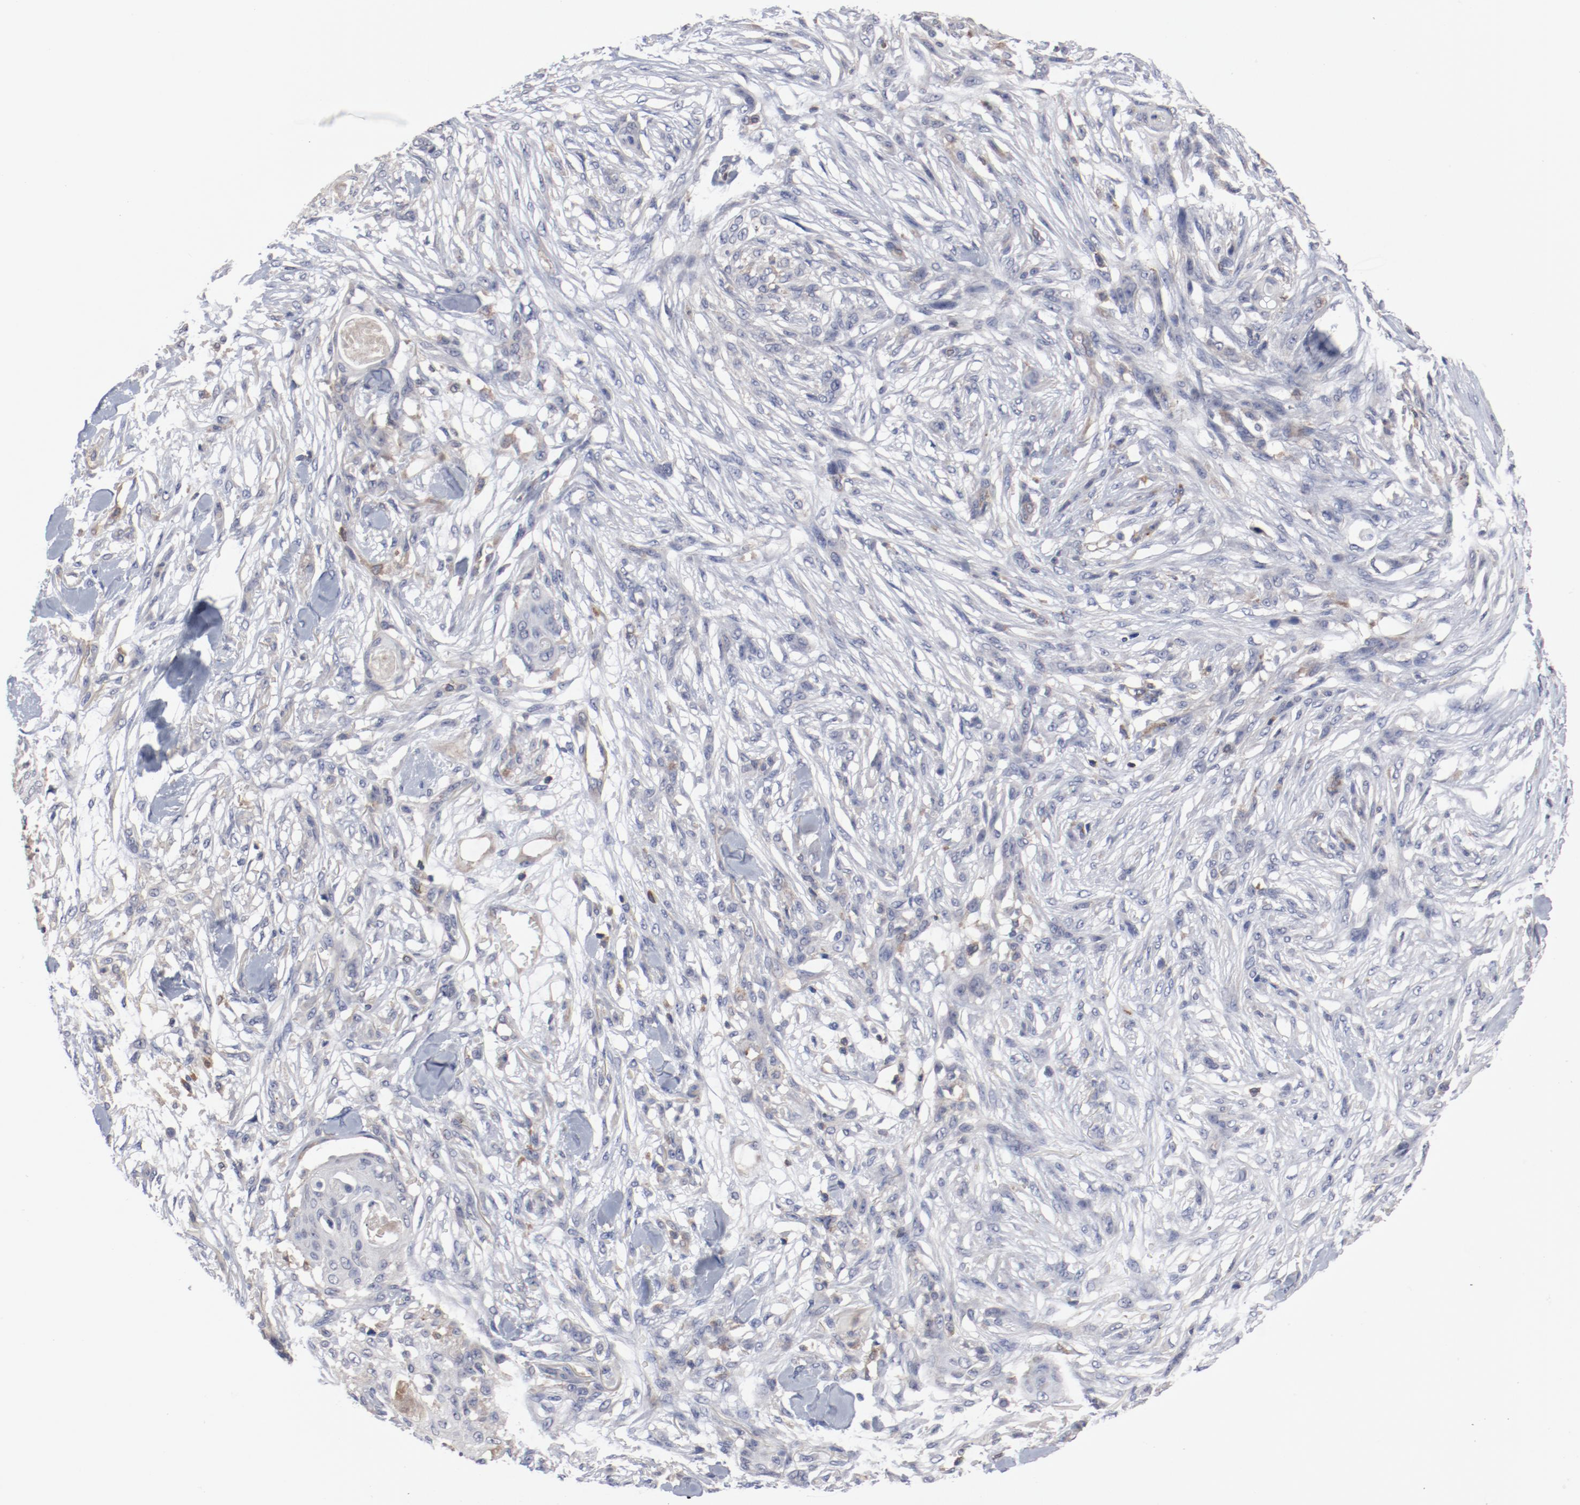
{"staining": {"intensity": "negative", "quantity": "none", "location": "none"}, "tissue": "skin cancer", "cell_type": "Tumor cells", "image_type": "cancer", "snomed": [{"axis": "morphology", "description": "Normal tissue, NOS"}, {"axis": "morphology", "description": "Squamous cell carcinoma, NOS"}, {"axis": "topography", "description": "Skin"}], "caption": "Immunohistochemistry (IHC) histopathology image of skin cancer (squamous cell carcinoma) stained for a protein (brown), which shows no staining in tumor cells. (DAB immunohistochemistry visualized using brightfield microscopy, high magnification).", "gene": "CBL", "patient": {"sex": "female", "age": 59}}